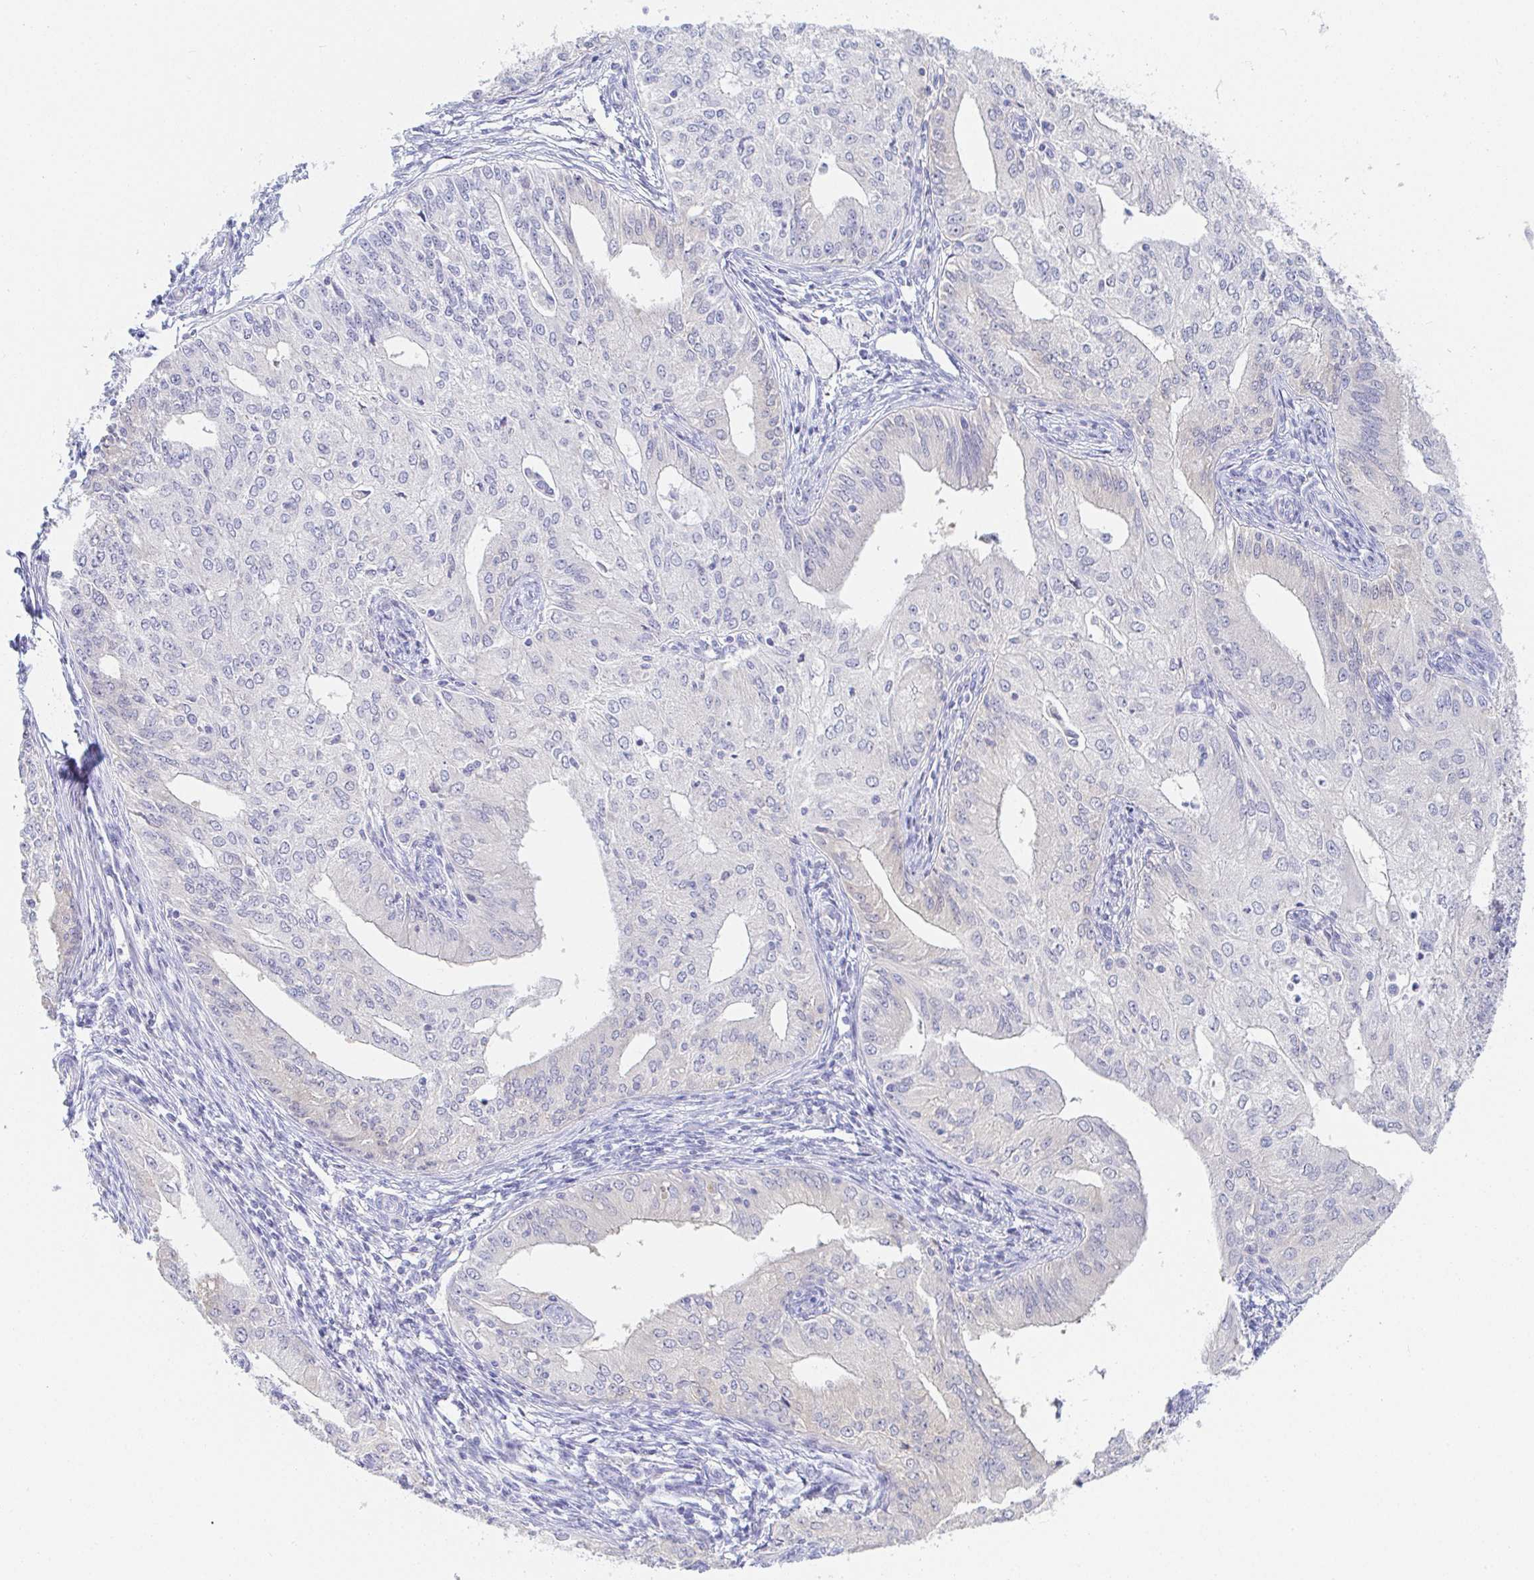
{"staining": {"intensity": "negative", "quantity": "none", "location": "none"}, "tissue": "endometrial cancer", "cell_type": "Tumor cells", "image_type": "cancer", "snomed": [{"axis": "morphology", "description": "Adenocarcinoma, NOS"}, {"axis": "topography", "description": "Endometrium"}], "caption": "Immunohistochemistry (IHC) of endometrial cancer (adenocarcinoma) shows no staining in tumor cells.", "gene": "PDE6B", "patient": {"sex": "female", "age": 50}}